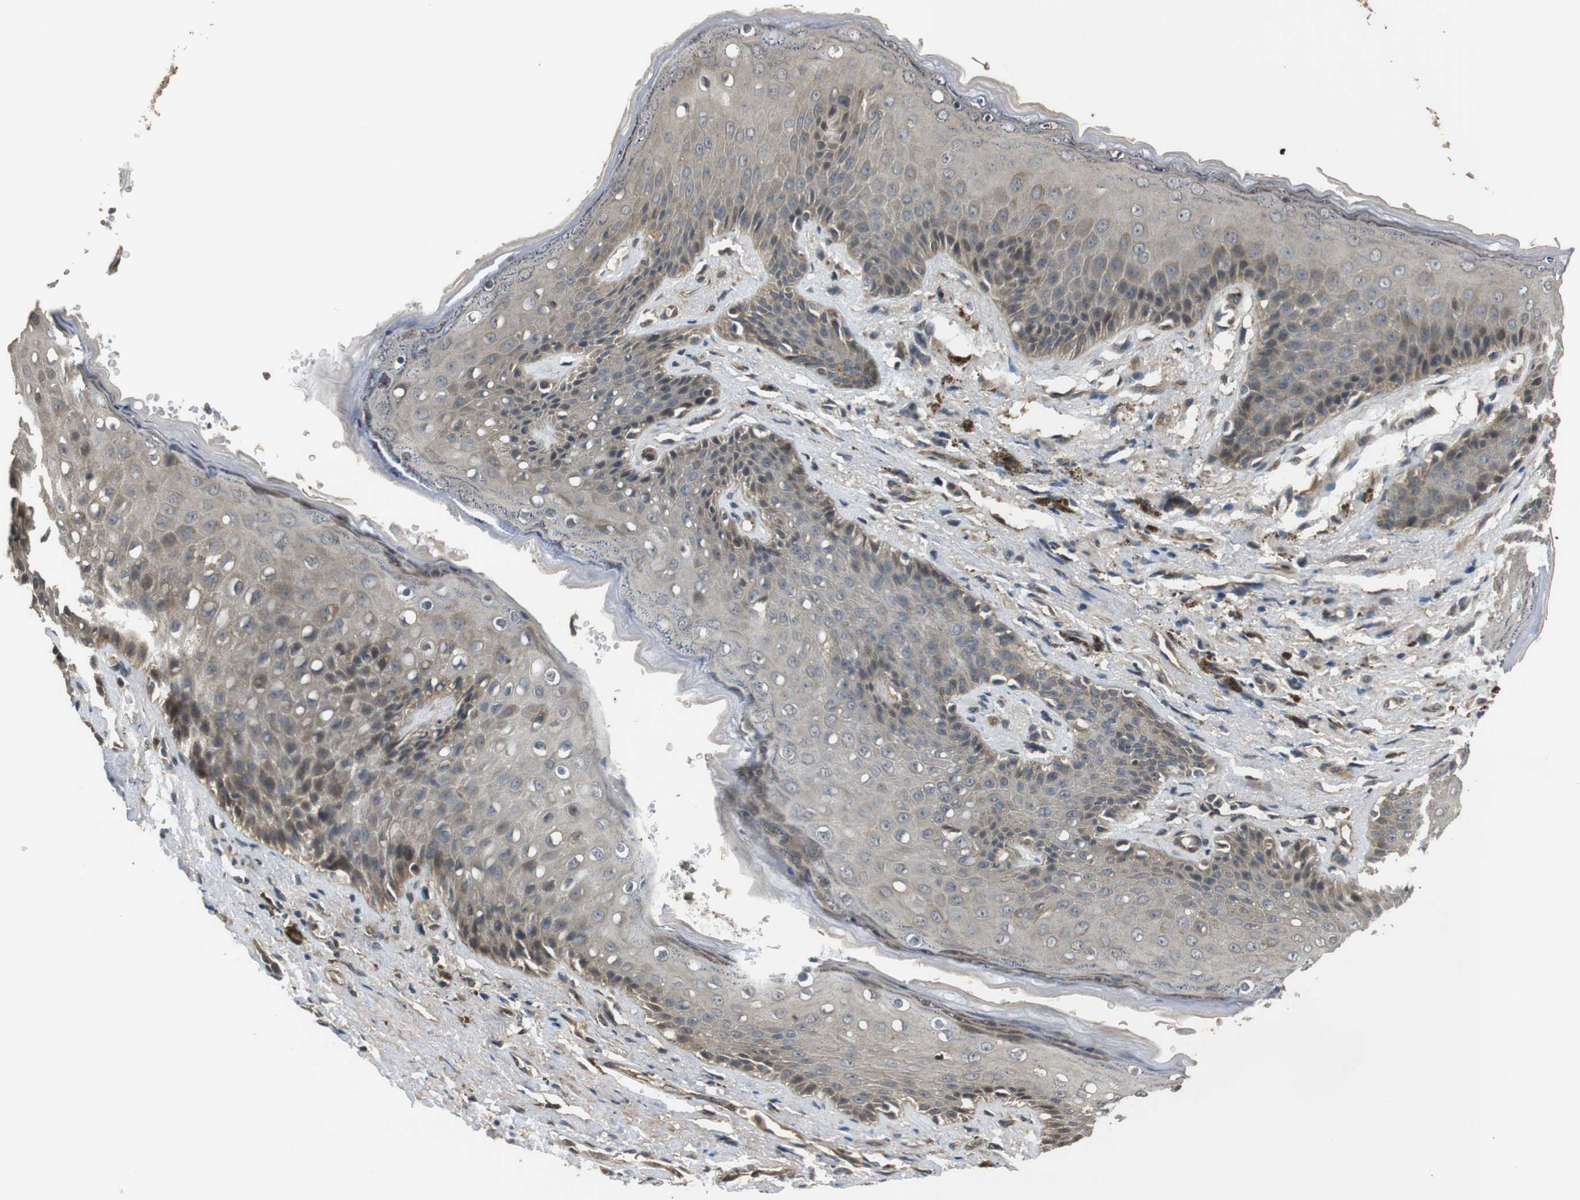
{"staining": {"intensity": "weak", "quantity": "<25%", "location": "cytoplasmic/membranous"}, "tissue": "skin", "cell_type": "Epidermal cells", "image_type": "normal", "snomed": [{"axis": "morphology", "description": "Normal tissue, NOS"}, {"axis": "topography", "description": "Anal"}], "caption": "IHC image of unremarkable human skin stained for a protein (brown), which reveals no staining in epidermal cells. Nuclei are stained in blue.", "gene": "FZD10", "patient": {"sex": "female", "age": 46}}